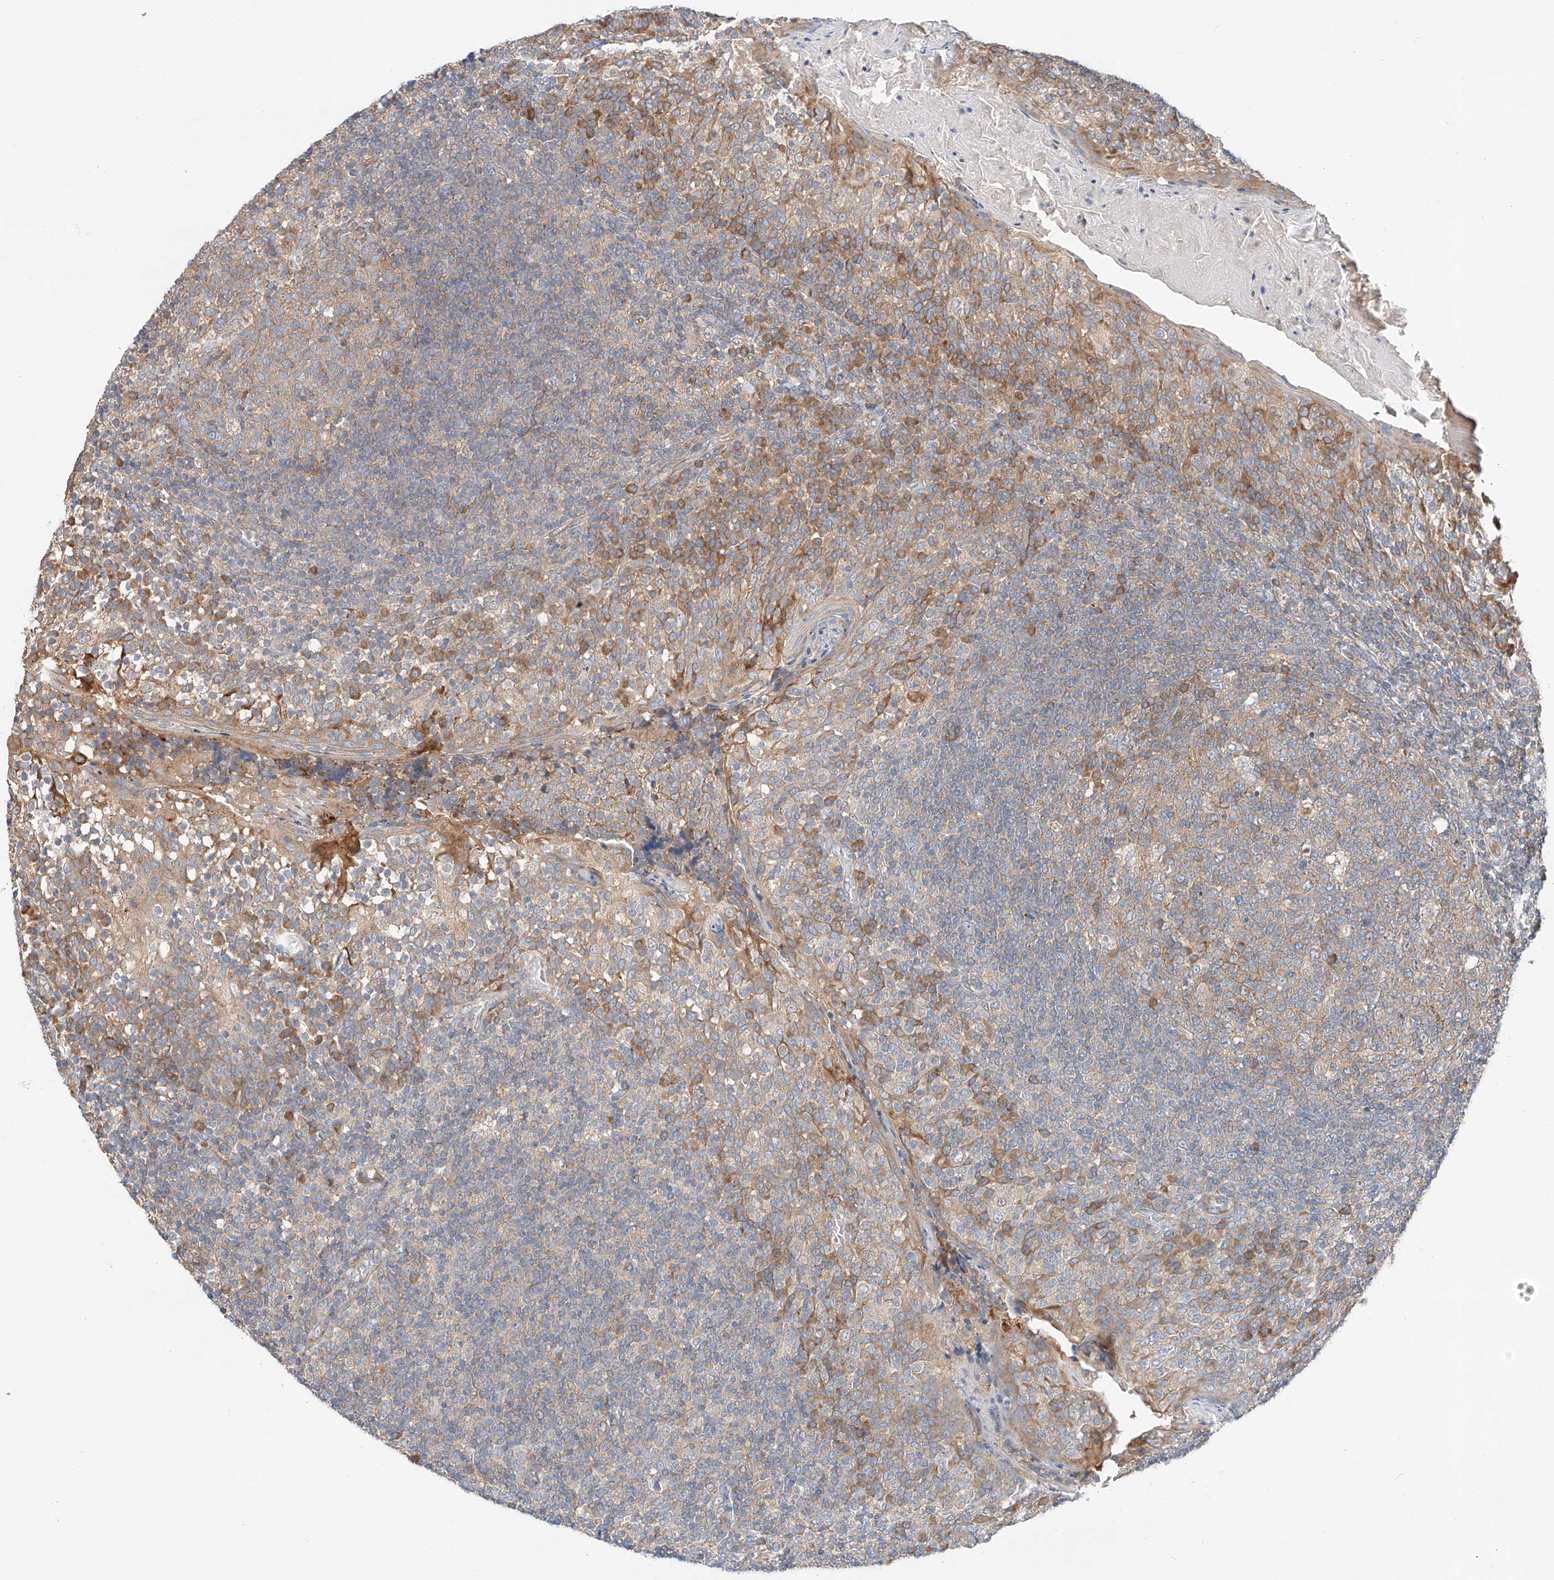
{"staining": {"intensity": "moderate", "quantity": "<25%", "location": "cytoplasmic/membranous"}, "tissue": "tonsil", "cell_type": "Germinal center cells", "image_type": "normal", "snomed": [{"axis": "morphology", "description": "Normal tissue, NOS"}, {"axis": "topography", "description": "Tonsil"}], "caption": "An immunohistochemistry (IHC) image of normal tissue is shown. Protein staining in brown shows moderate cytoplasmic/membranous positivity in tonsil within germinal center cells.", "gene": "RUSC1", "patient": {"sex": "female", "age": 19}}